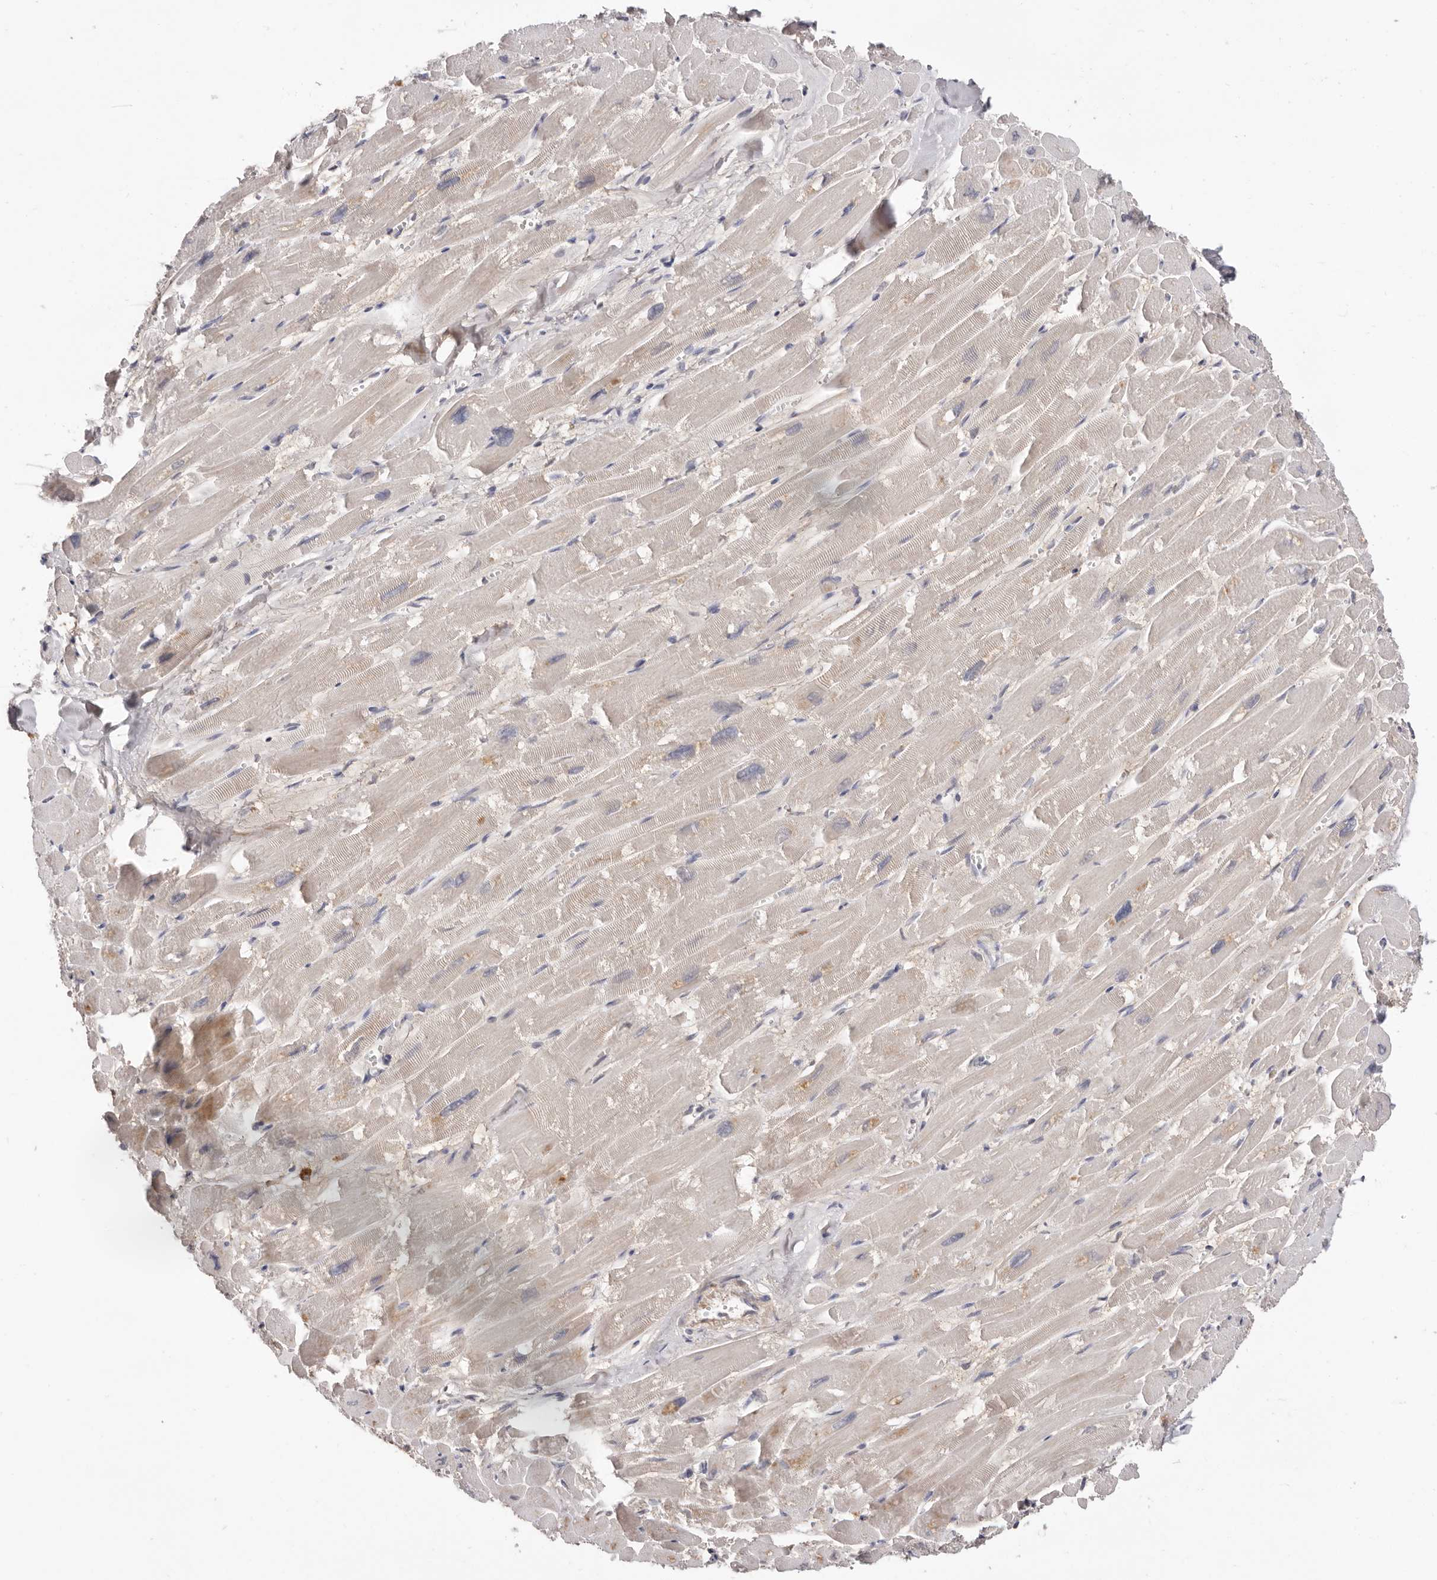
{"staining": {"intensity": "negative", "quantity": "none", "location": "none"}, "tissue": "heart muscle", "cell_type": "Cardiomyocytes", "image_type": "normal", "snomed": [{"axis": "morphology", "description": "Normal tissue, NOS"}, {"axis": "topography", "description": "Heart"}], "caption": "A high-resolution micrograph shows immunohistochemistry staining of normal heart muscle, which displays no significant expression in cardiomyocytes.", "gene": "DOP1A", "patient": {"sex": "male", "age": 54}}